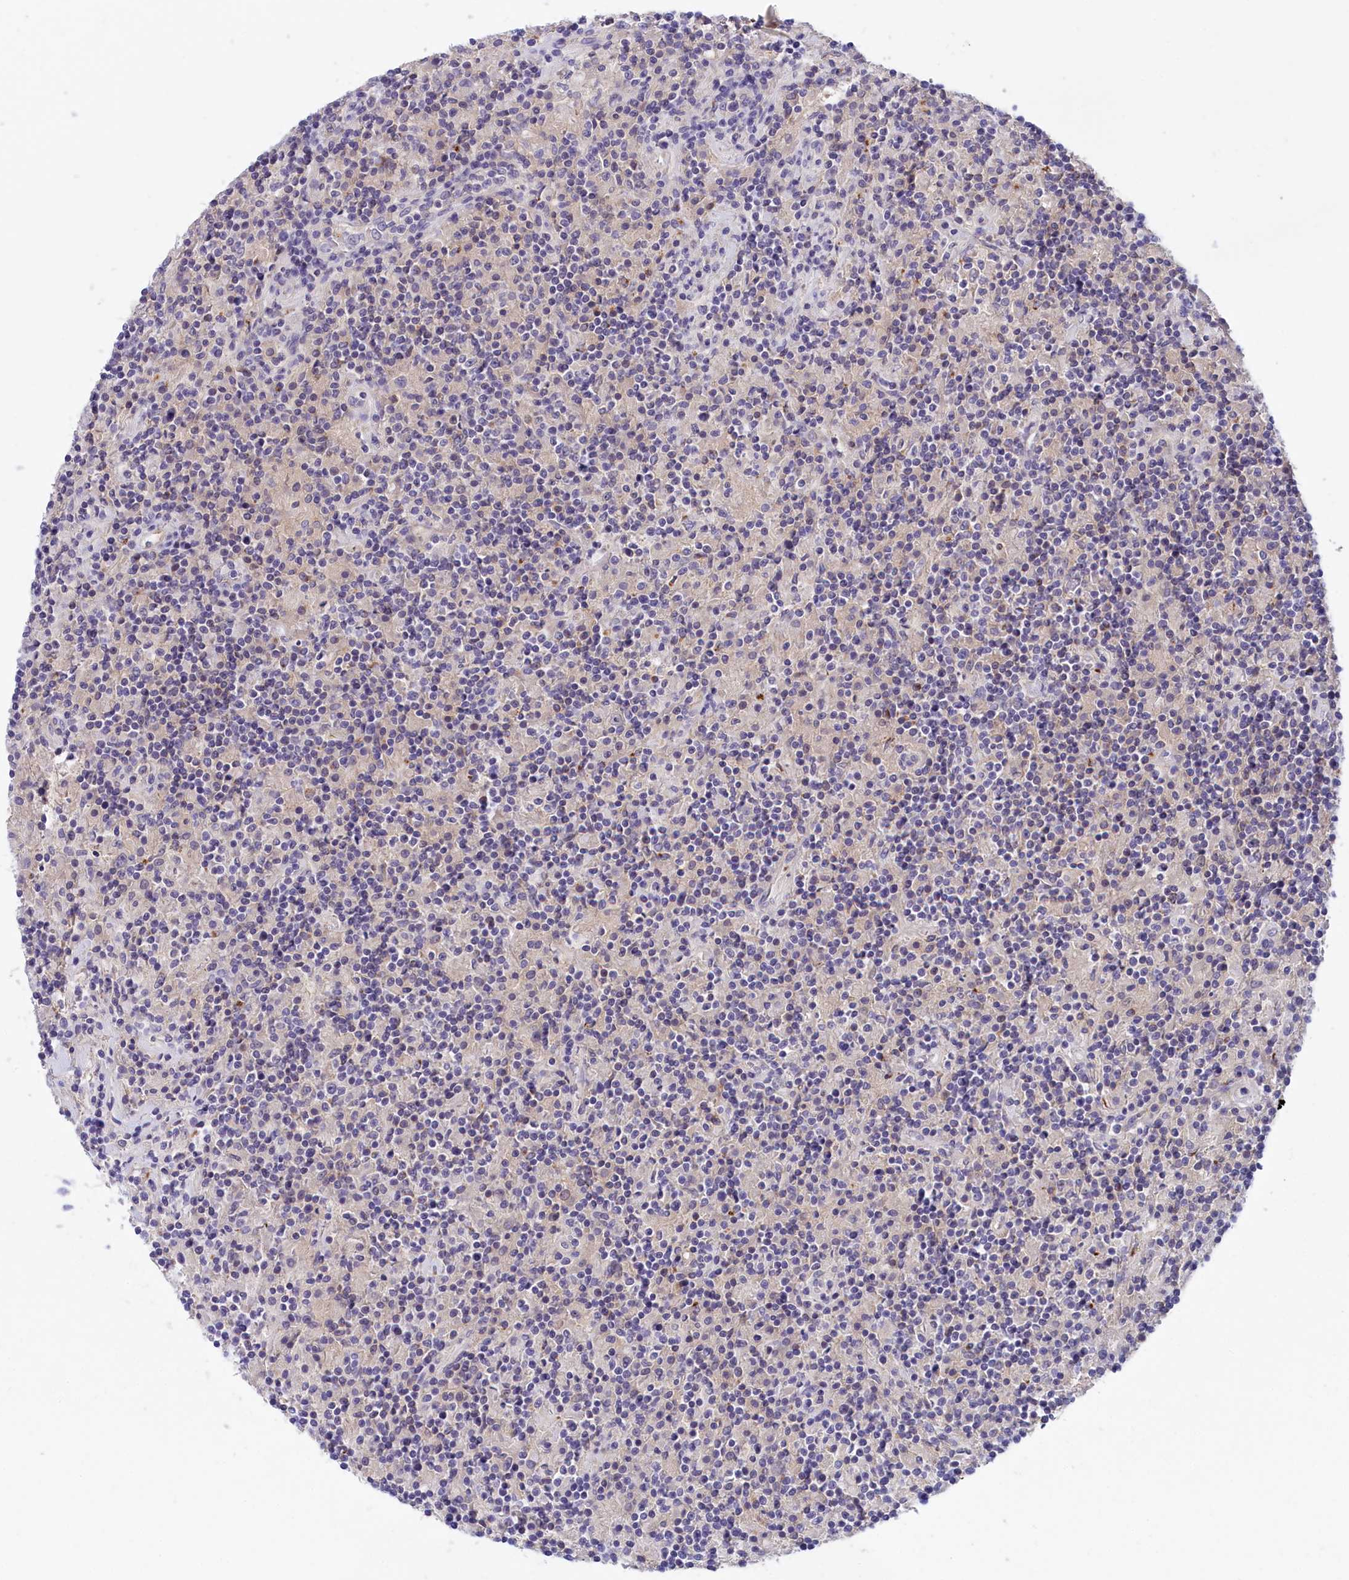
{"staining": {"intensity": "negative", "quantity": "none", "location": "none"}, "tissue": "lymphoma", "cell_type": "Tumor cells", "image_type": "cancer", "snomed": [{"axis": "morphology", "description": "Hodgkin's disease, NOS"}, {"axis": "topography", "description": "Lymph node"}], "caption": "A high-resolution histopathology image shows immunohistochemistry staining of Hodgkin's disease, which demonstrates no significant positivity in tumor cells. (IHC, brightfield microscopy, high magnification).", "gene": "STYX", "patient": {"sex": "male", "age": 70}}